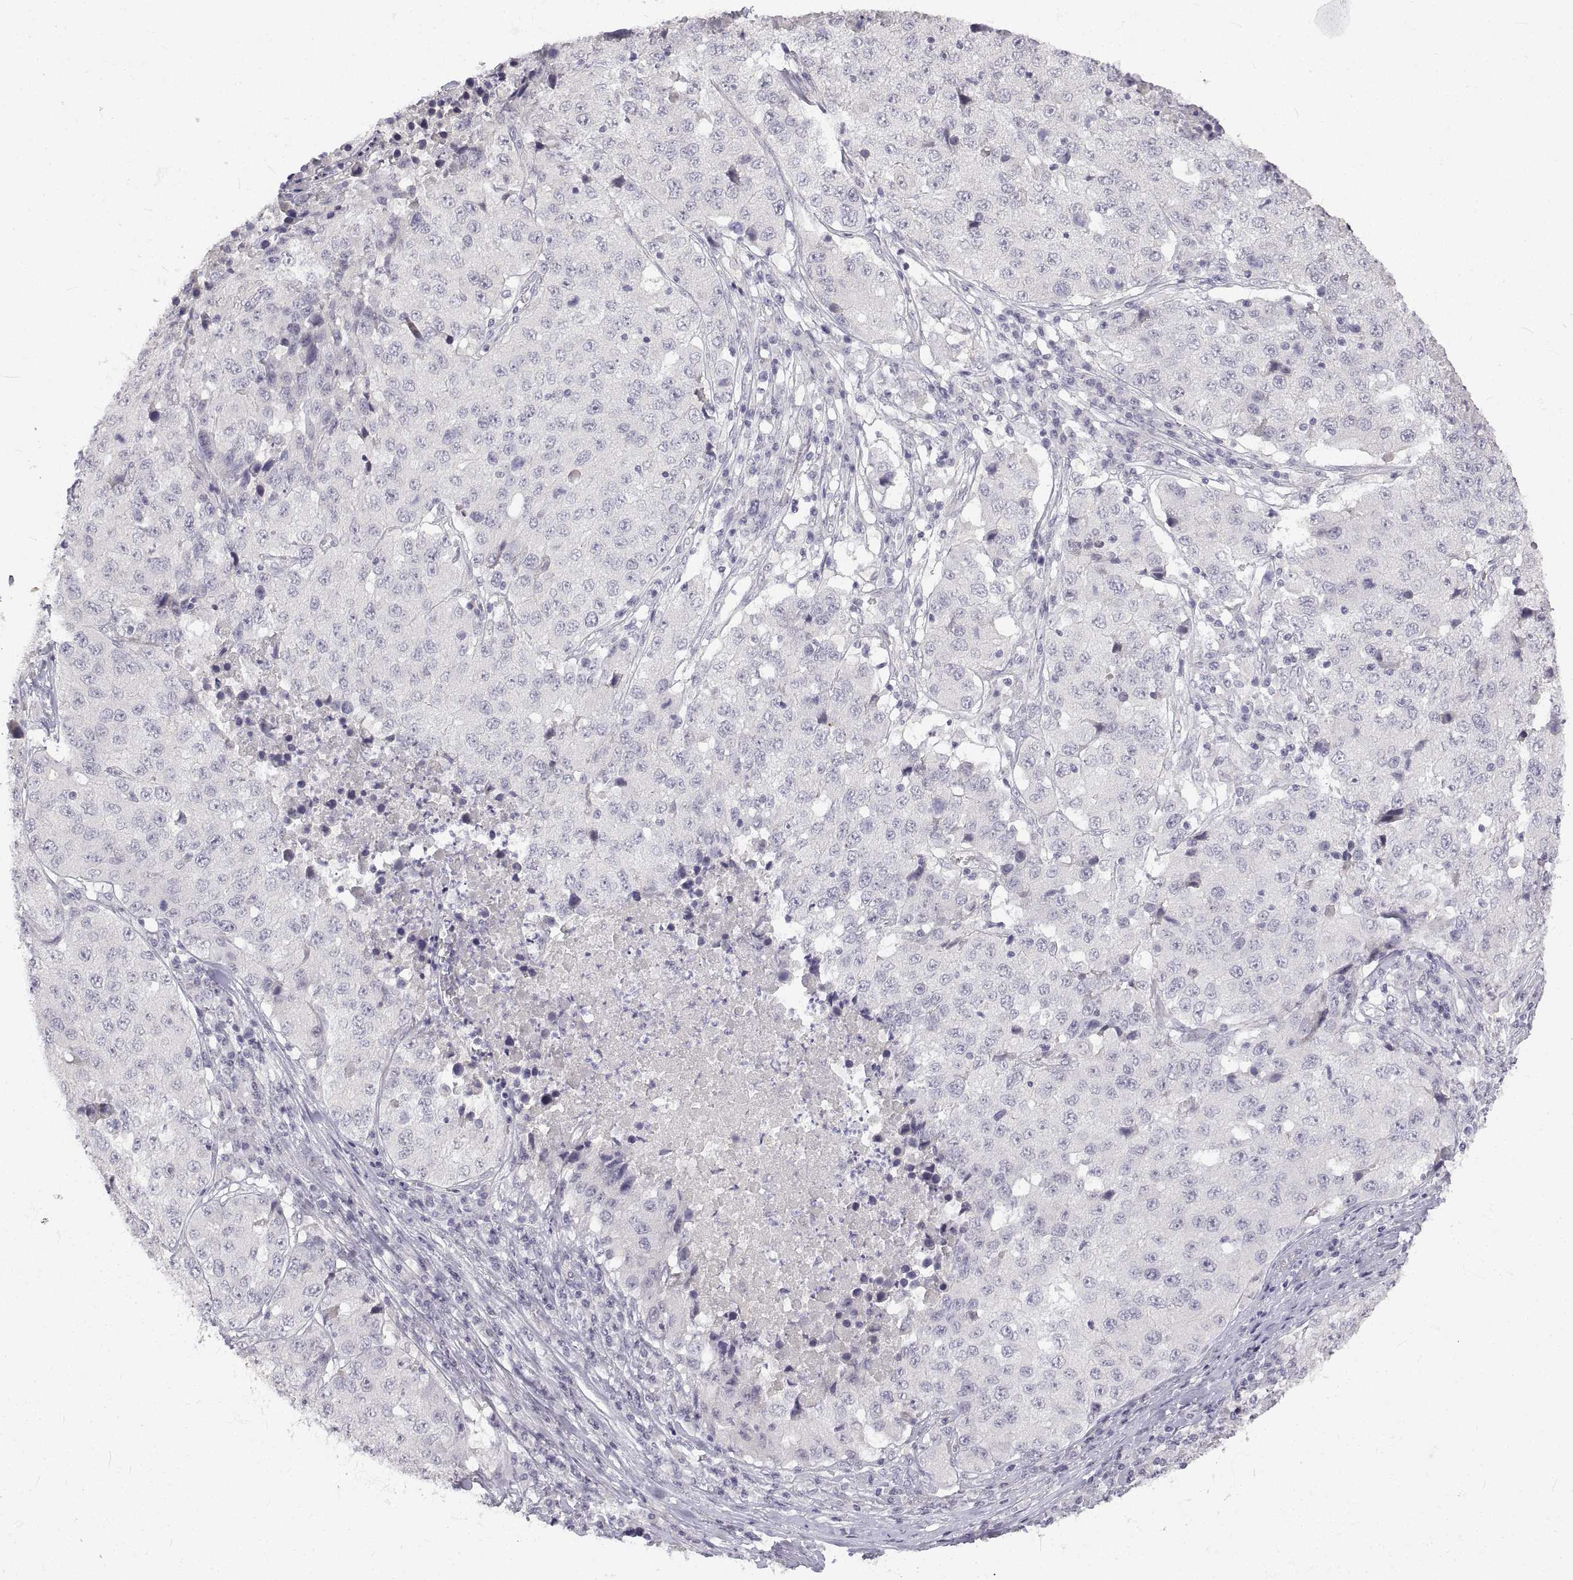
{"staining": {"intensity": "negative", "quantity": "none", "location": "none"}, "tissue": "stomach cancer", "cell_type": "Tumor cells", "image_type": "cancer", "snomed": [{"axis": "morphology", "description": "Adenocarcinoma, NOS"}, {"axis": "topography", "description": "Stomach"}], "caption": "Tumor cells show no significant protein positivity in stomach adenocarcinoma.", "gene": "ANO2", "patient": {"sex": "male", "age": 71}}